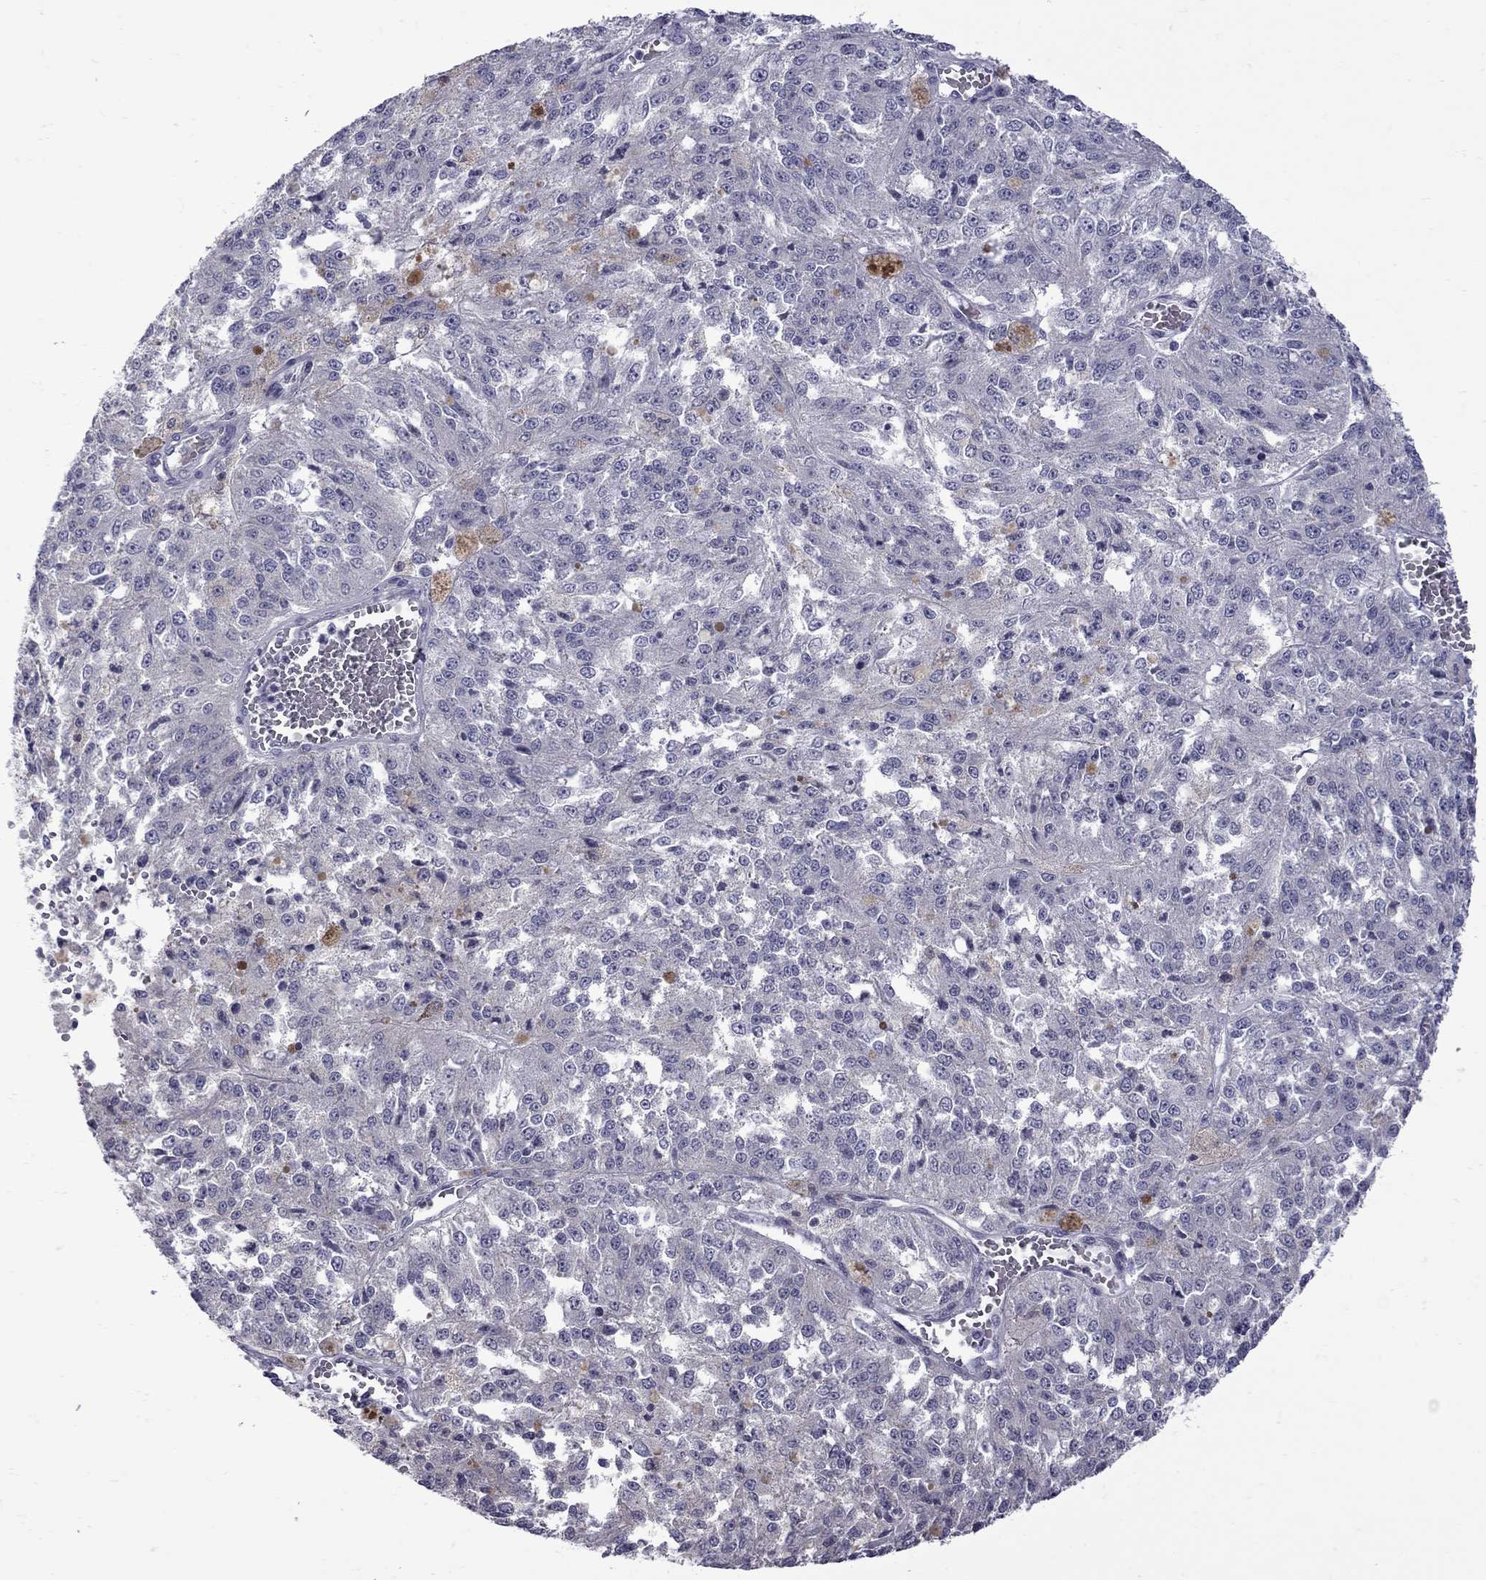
{"staining": {"intensity": "negative", "quantity": "none", "location": "none"}, "tissue": "melanoma", "cell_type": "Tumor cells", "image_type": "cancer", "snomed": [{"axis": "morphology", "description": "Malignant melanoma, Metastatic site"}, {"axis": "topography", "description": "Lymph node"}], "caption": "DAB (3,3'-diaminobenzidine) immunohistochemical staining of human melanoma demonstrates no significant expression in tumor cells.", "gene": "NRARP", "patient": {"sex": "female", "age": 64}}